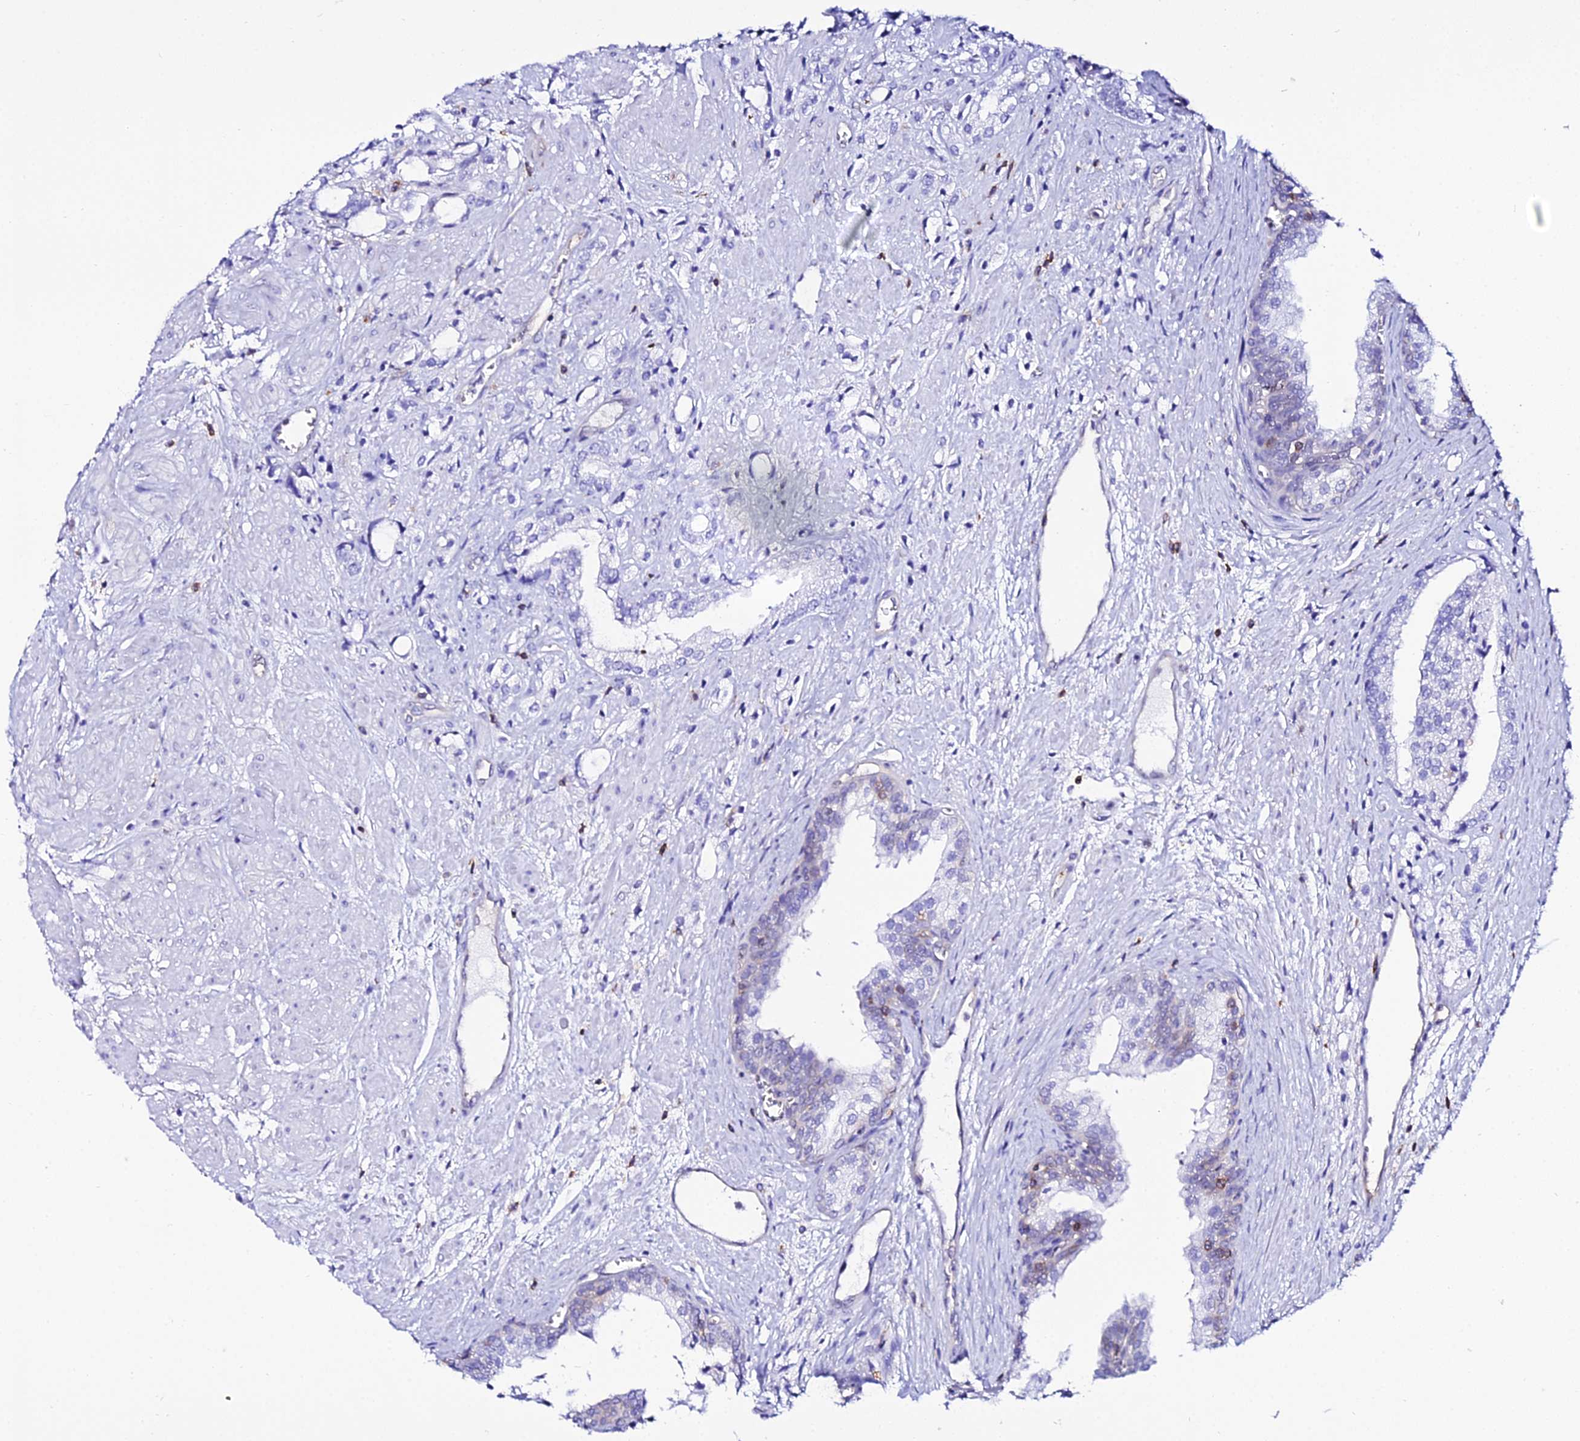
{"staining": {"intensity": "negative", "quantity": "none", "location": "none"}, "tissue": "prostate cancer", "cell_type": "Tumor cells", "image_type": "cancer", "snomed": [{"axis": "morphology", "description": "Adenocarcinoma, High grade"}, {"axis": "topography", "description": "Prostate"}], "caption": "Tumor cells show no significant protein staining in prostate adenocarcinoma (high-grade). (Brightfield microscopy of DAB (3,3'-diaminobenzidine) immunohistochemistry (IHC) at high magnification).", "gene": "S100A16", "patient": {"sex": "male", "age": 50}}